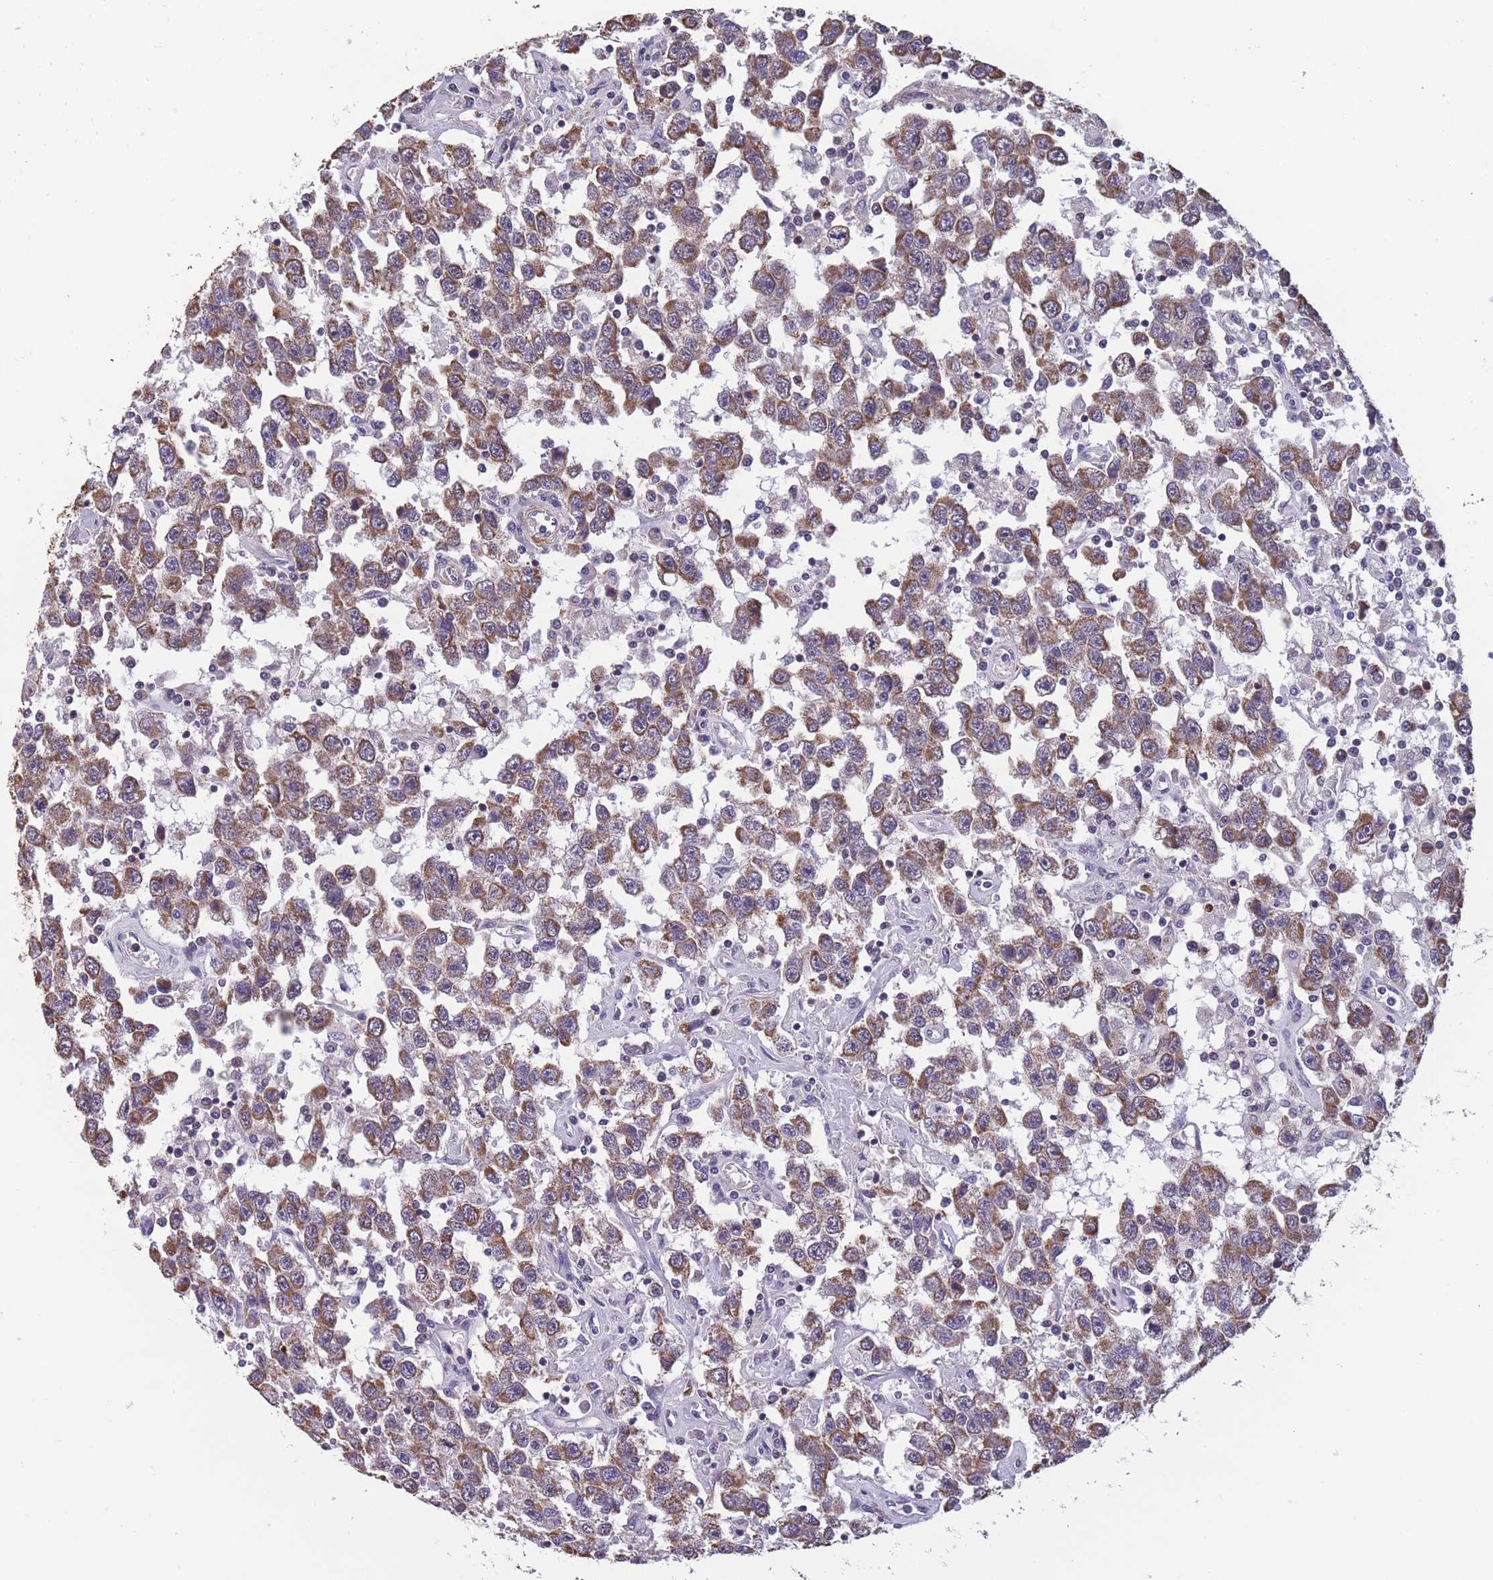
{"staining": {"intensity": "moderate", "quantity": ">75%", "location": "cytoplasmic/membranous"}, "tissue": "testis cancer", "cell_type": "Tumor cells", "image_type": "cancer", "snomed": [{"axis": "morphology", "description": "Seminoma, NOS"}, {"axis": "topography", "description": "Testis"}], "caption": "Tumor cells demonstrate medium levels of moderate cytoplasmic/membranous expression in approximately >75% of cells in human seminoma (testis). (DAB (3,3'-diaminobenzidine) IHC with brightfield microscopy, high magnification).", "gene": "TOMM40L", "patient": {"sex": "male", "age": 41}}